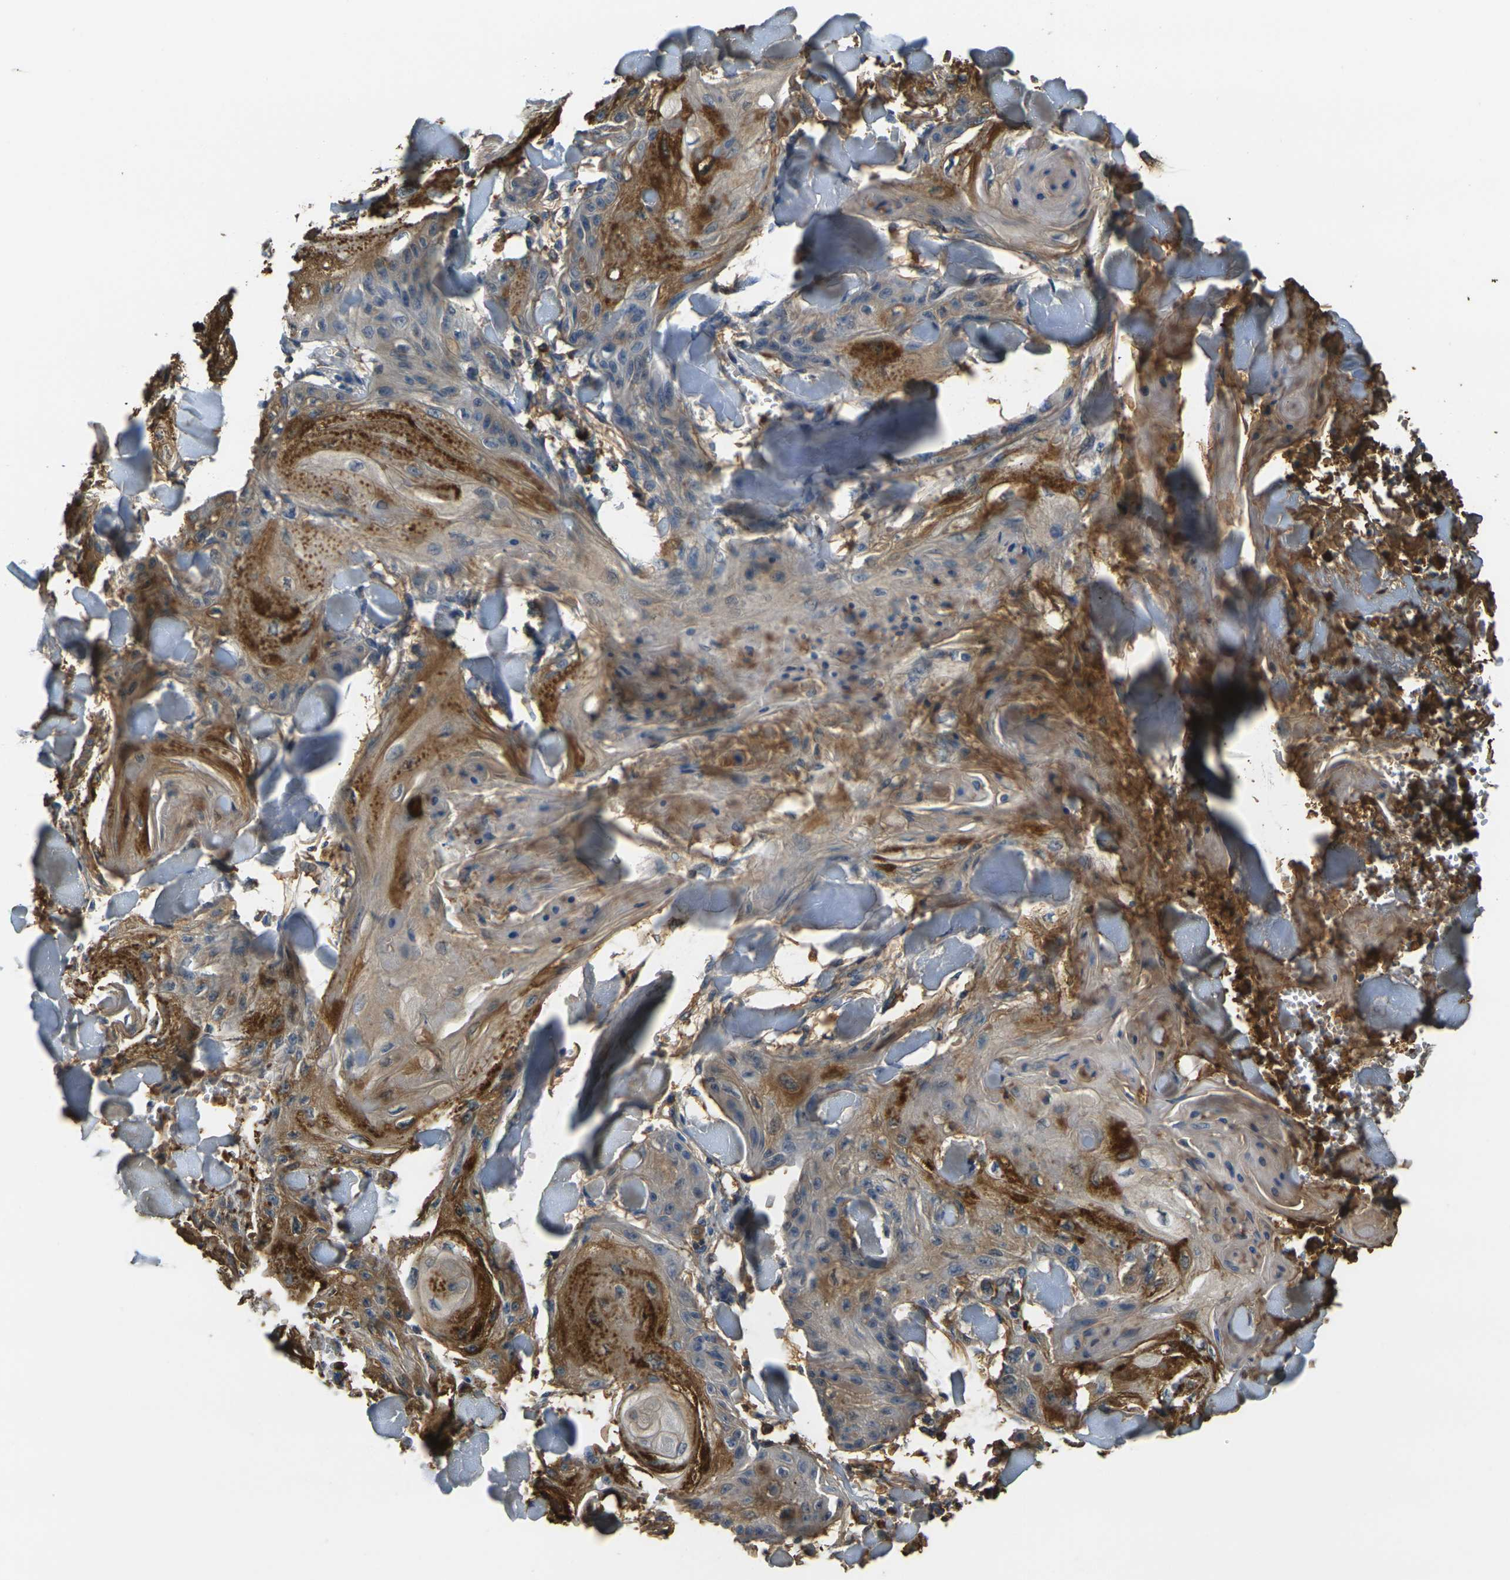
{"staining": {"intensity": "moderate", "quantity": "25%-75%", "location": "cytoplasmic/membranous"}, "tissue": "skin cancer", "cell_type": "Tumor cells", "image_type": "cancer", "snomed": [{"axis": "morphology", "description": "Squamous cell carcinoma, NOS"}, {"axis": "topography", "description": "Skin"}], "caption": "Skin cancer (squamous cell carcinoma) stained with a protein marker exhibits moderate staining in tumor cells.", "gene": "PLCD1", "patient": {"sex": "male", "age": 74}}